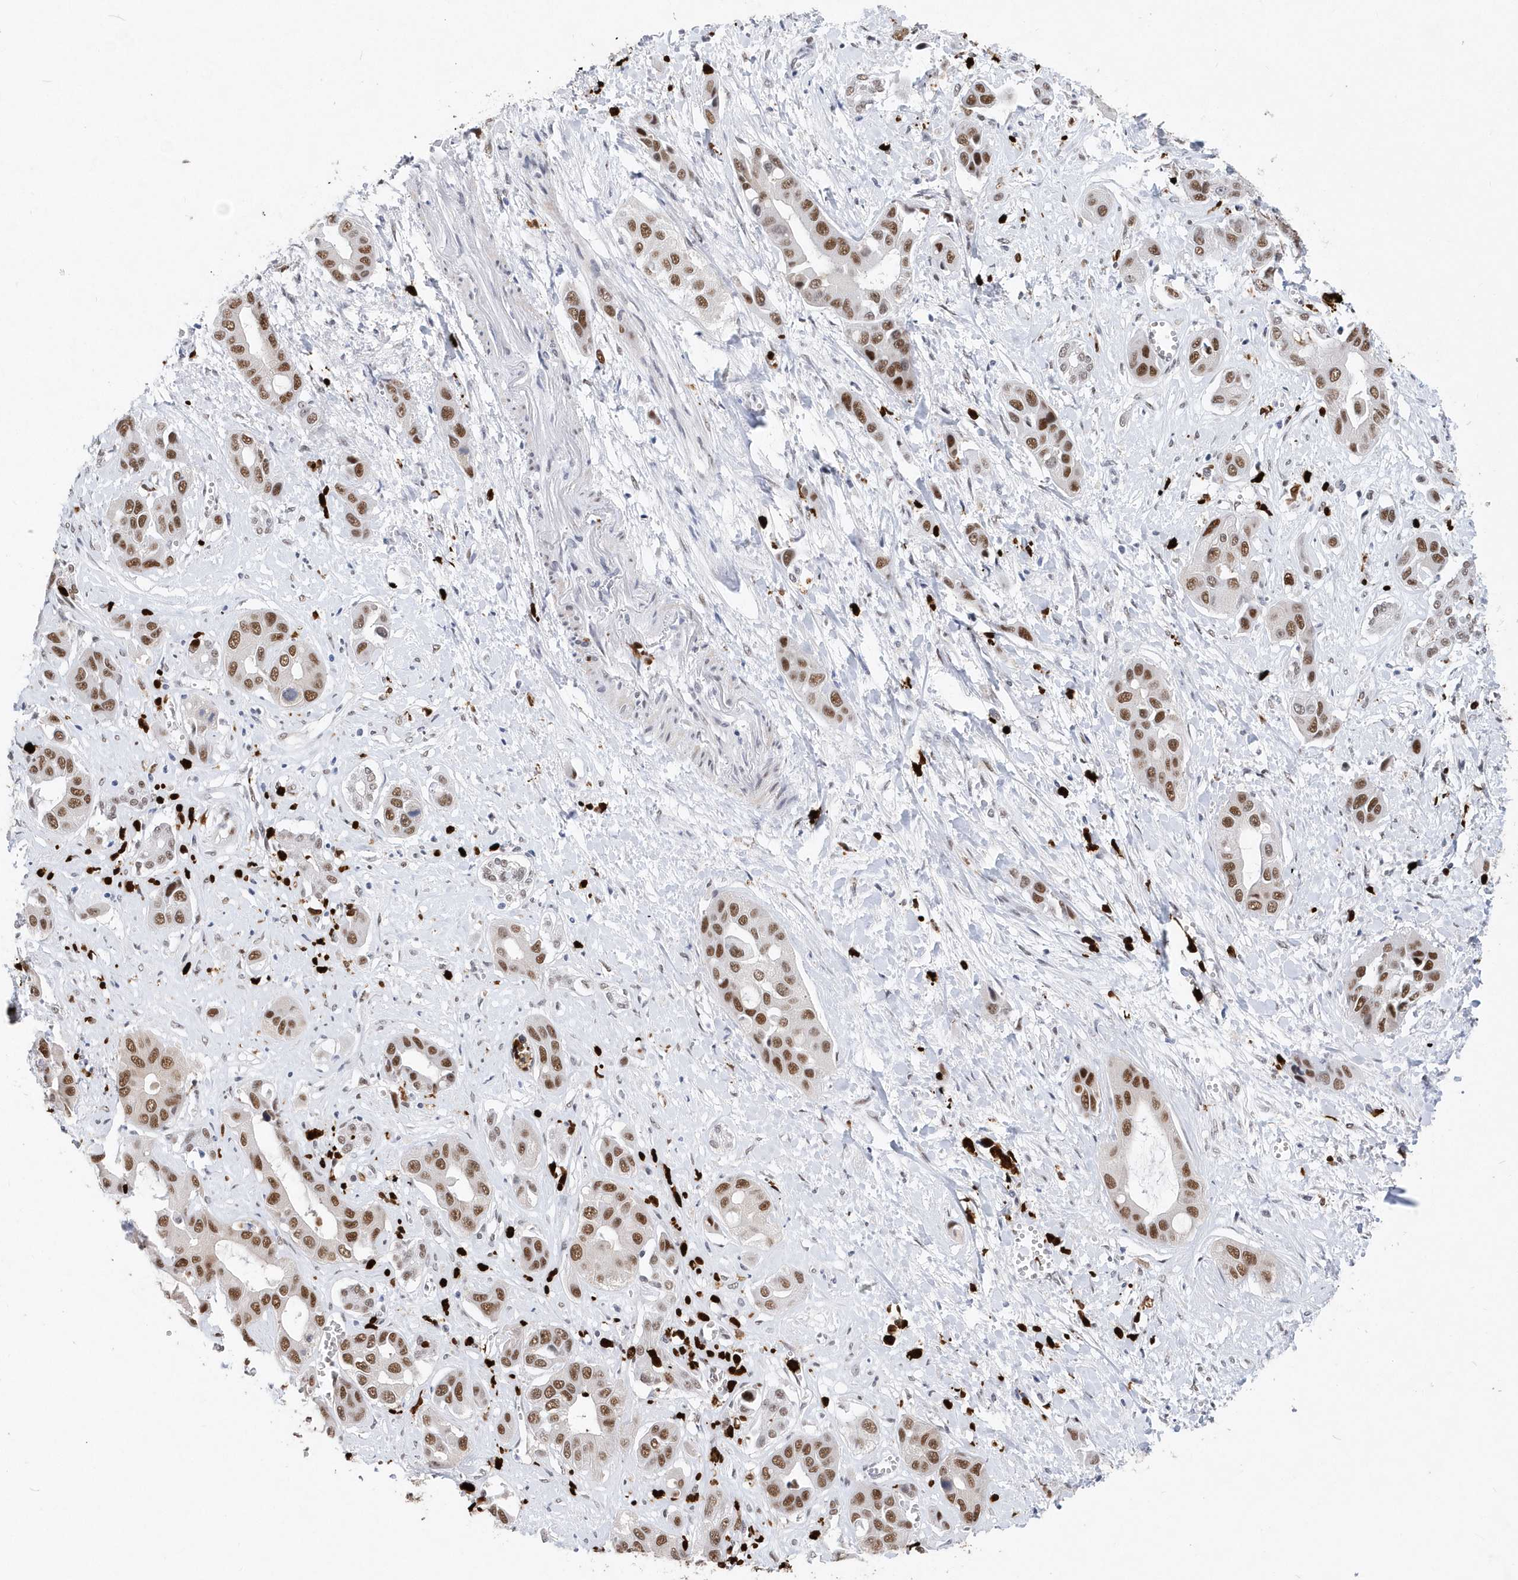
{"staining": {"intensity": "moderate", "quantity": ">75%", "location": "nuclear"}, "tissue": "liver cancer", "cell_type": "Tumor cells", "image_type": "cancer", "snomed": [{"axis": "morphology", "description": "Cholangiocarcinoma"}, {"axis": "topography", "description": "Liver"}], "caption": "A brown stain highlights moderate nuclear staining of a protein in human liver cancer (cholangiocarcinoma) tumor cells.", "gene": "RPP30", "patient": {"sex": "female", "age": 52}}